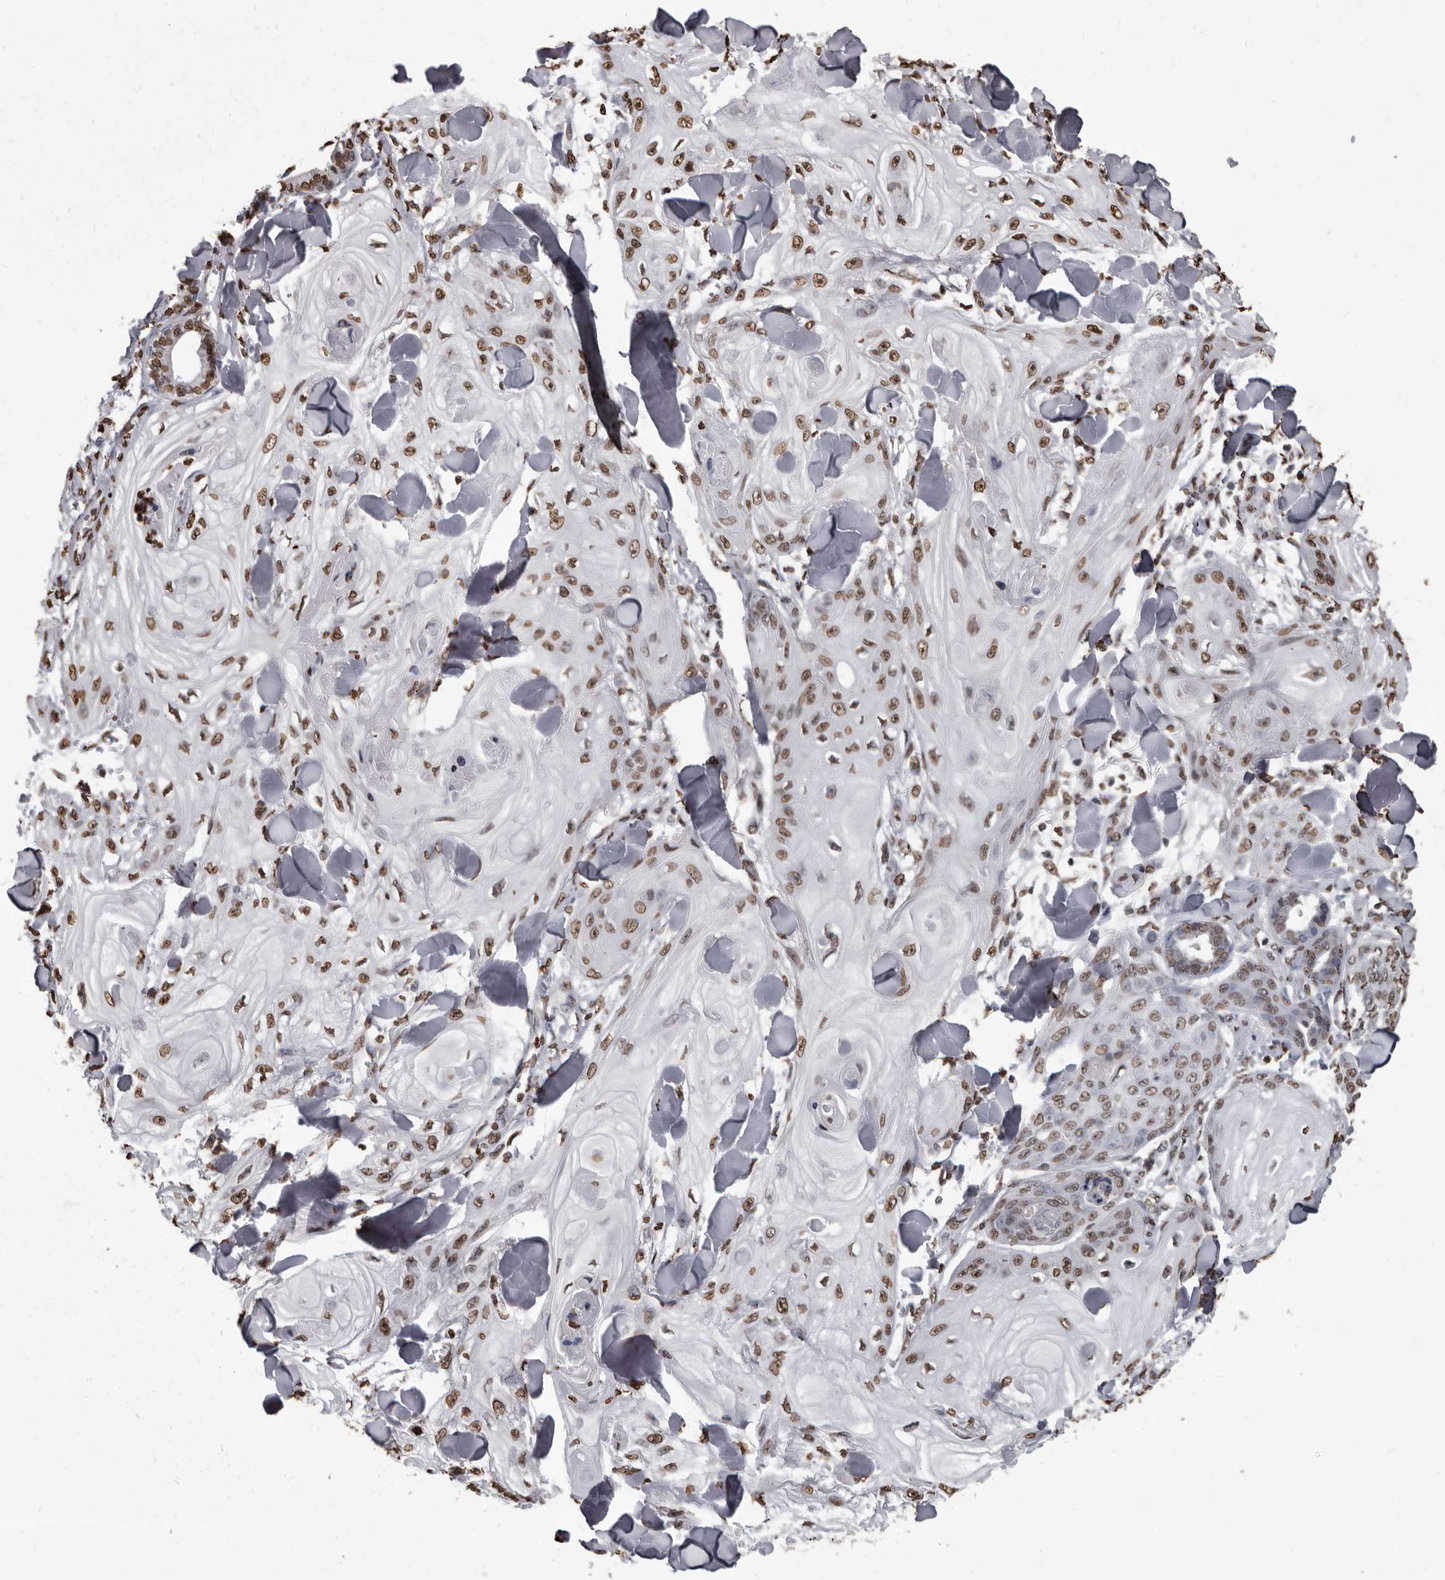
{"staining": {"intensity": "strong", "quantity": ">75%", "location": "nuclear"}, "tissue": "skin cancer", "cell_type": "Tumor cells", "image_type": "cancer", "snomed": [{"axis": "morphology", "description": "Squamous cell carcinoma, NOS"}, {"axis": "topography", "description": "Skin"}], "caption": "A micrograph of human squamous cell carcinoma (skin) stained for a protein shows strong nuclear brown staining in tumor cells.", "gene": "AHR", "patient": {"sex": "male", "age": 74}}